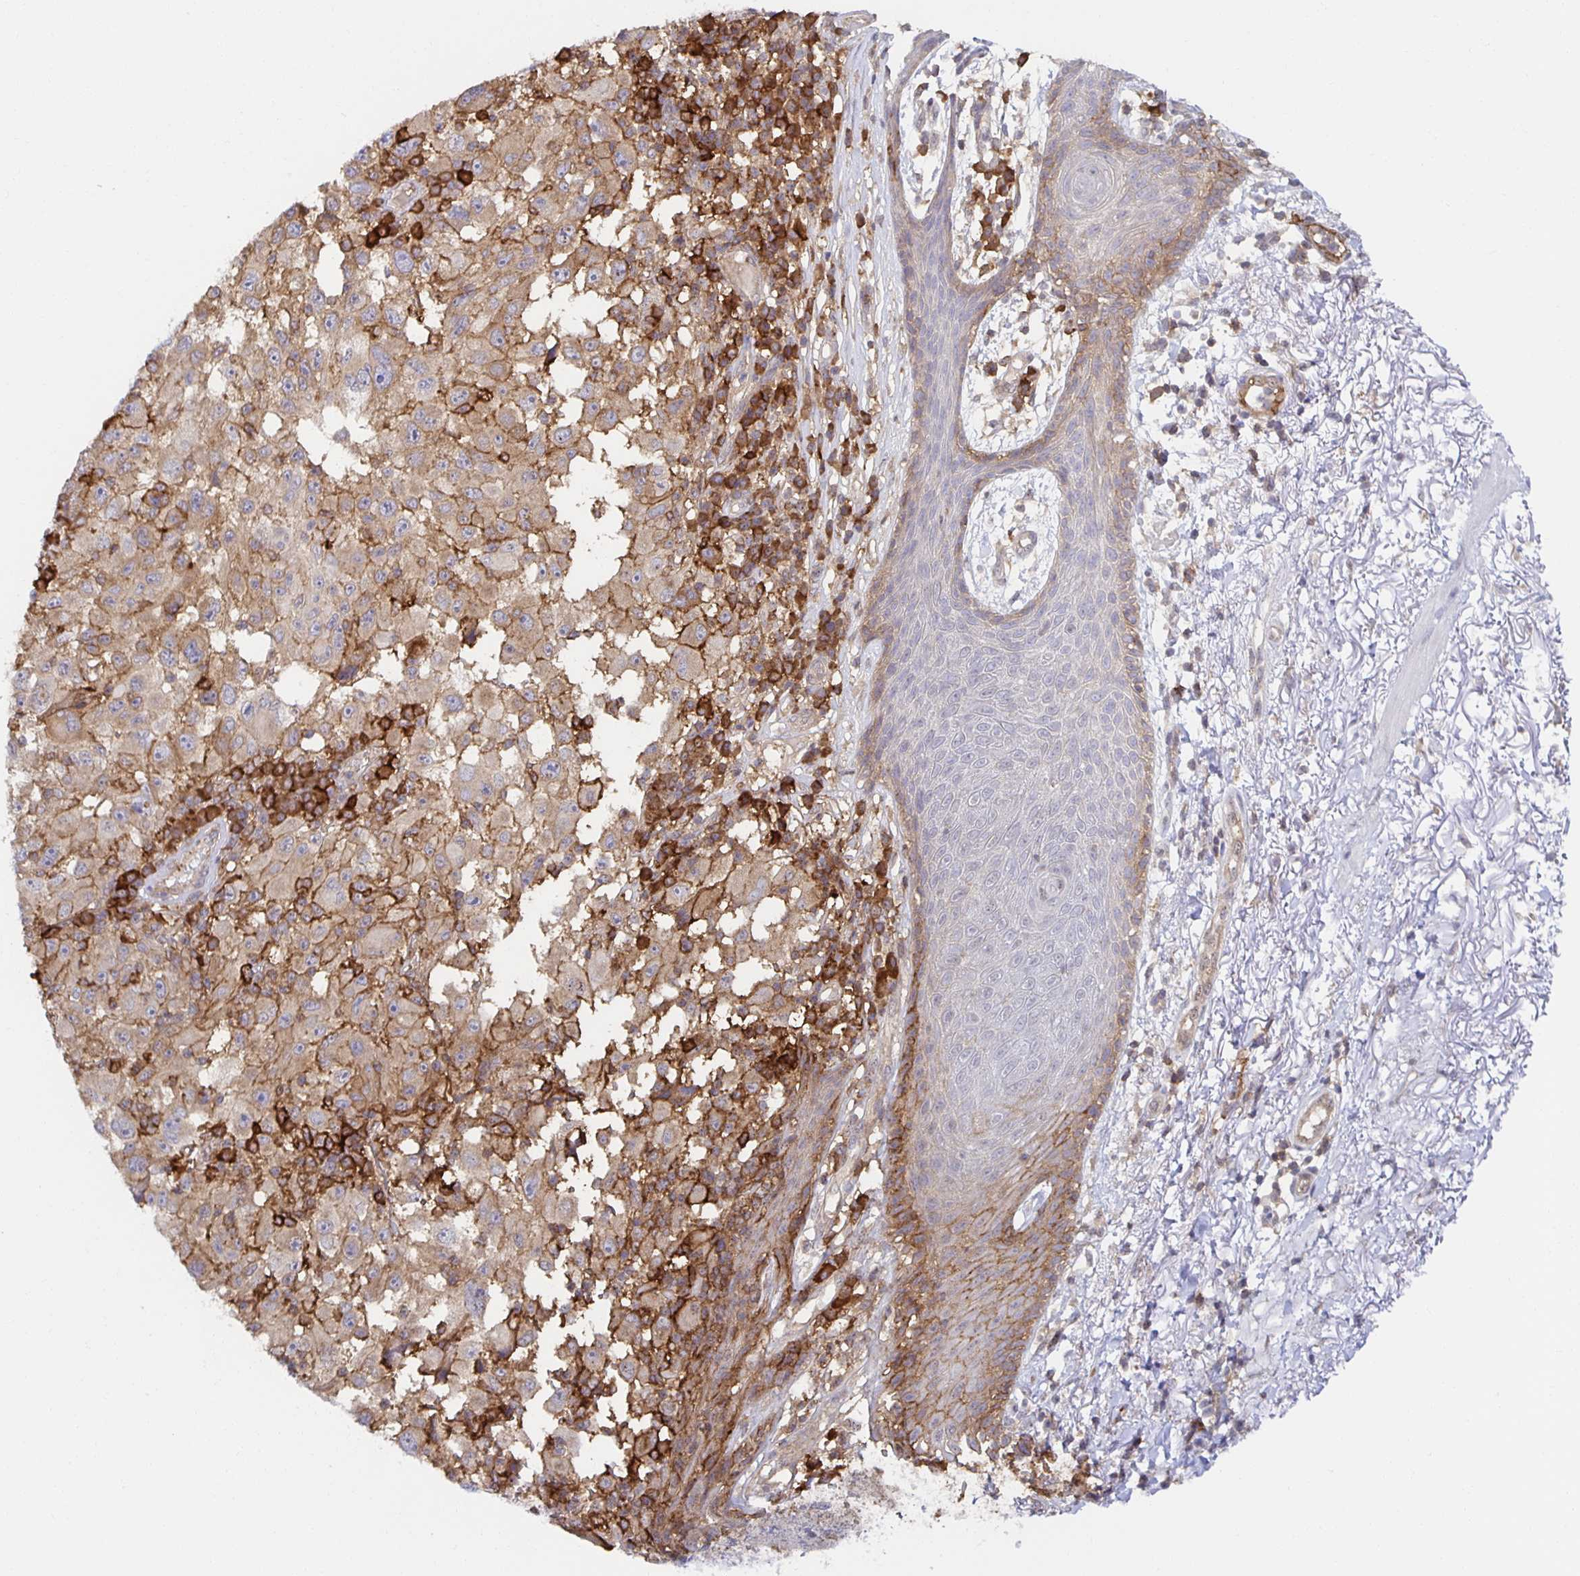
{"staining": {"intensity": "weak", "quantity": ">75%", "location": "cytoplasmic/membranous"}, "tissue": "melanoma", "cell_type": "Tumor cells", "image_type": "cancer", "snomed": [{"axis": "morphology", "description": "Malignant melanoma, NOS"}, {"axis": "topography", "description": "Skin"}], "caption": "This is an image of IHC staining of malignant melanoma, which shows weak staining in the cytoplasmic/membranous of tumor cells.", "gene": "BAD", "patient": {"sex": "female", "age": 71}}